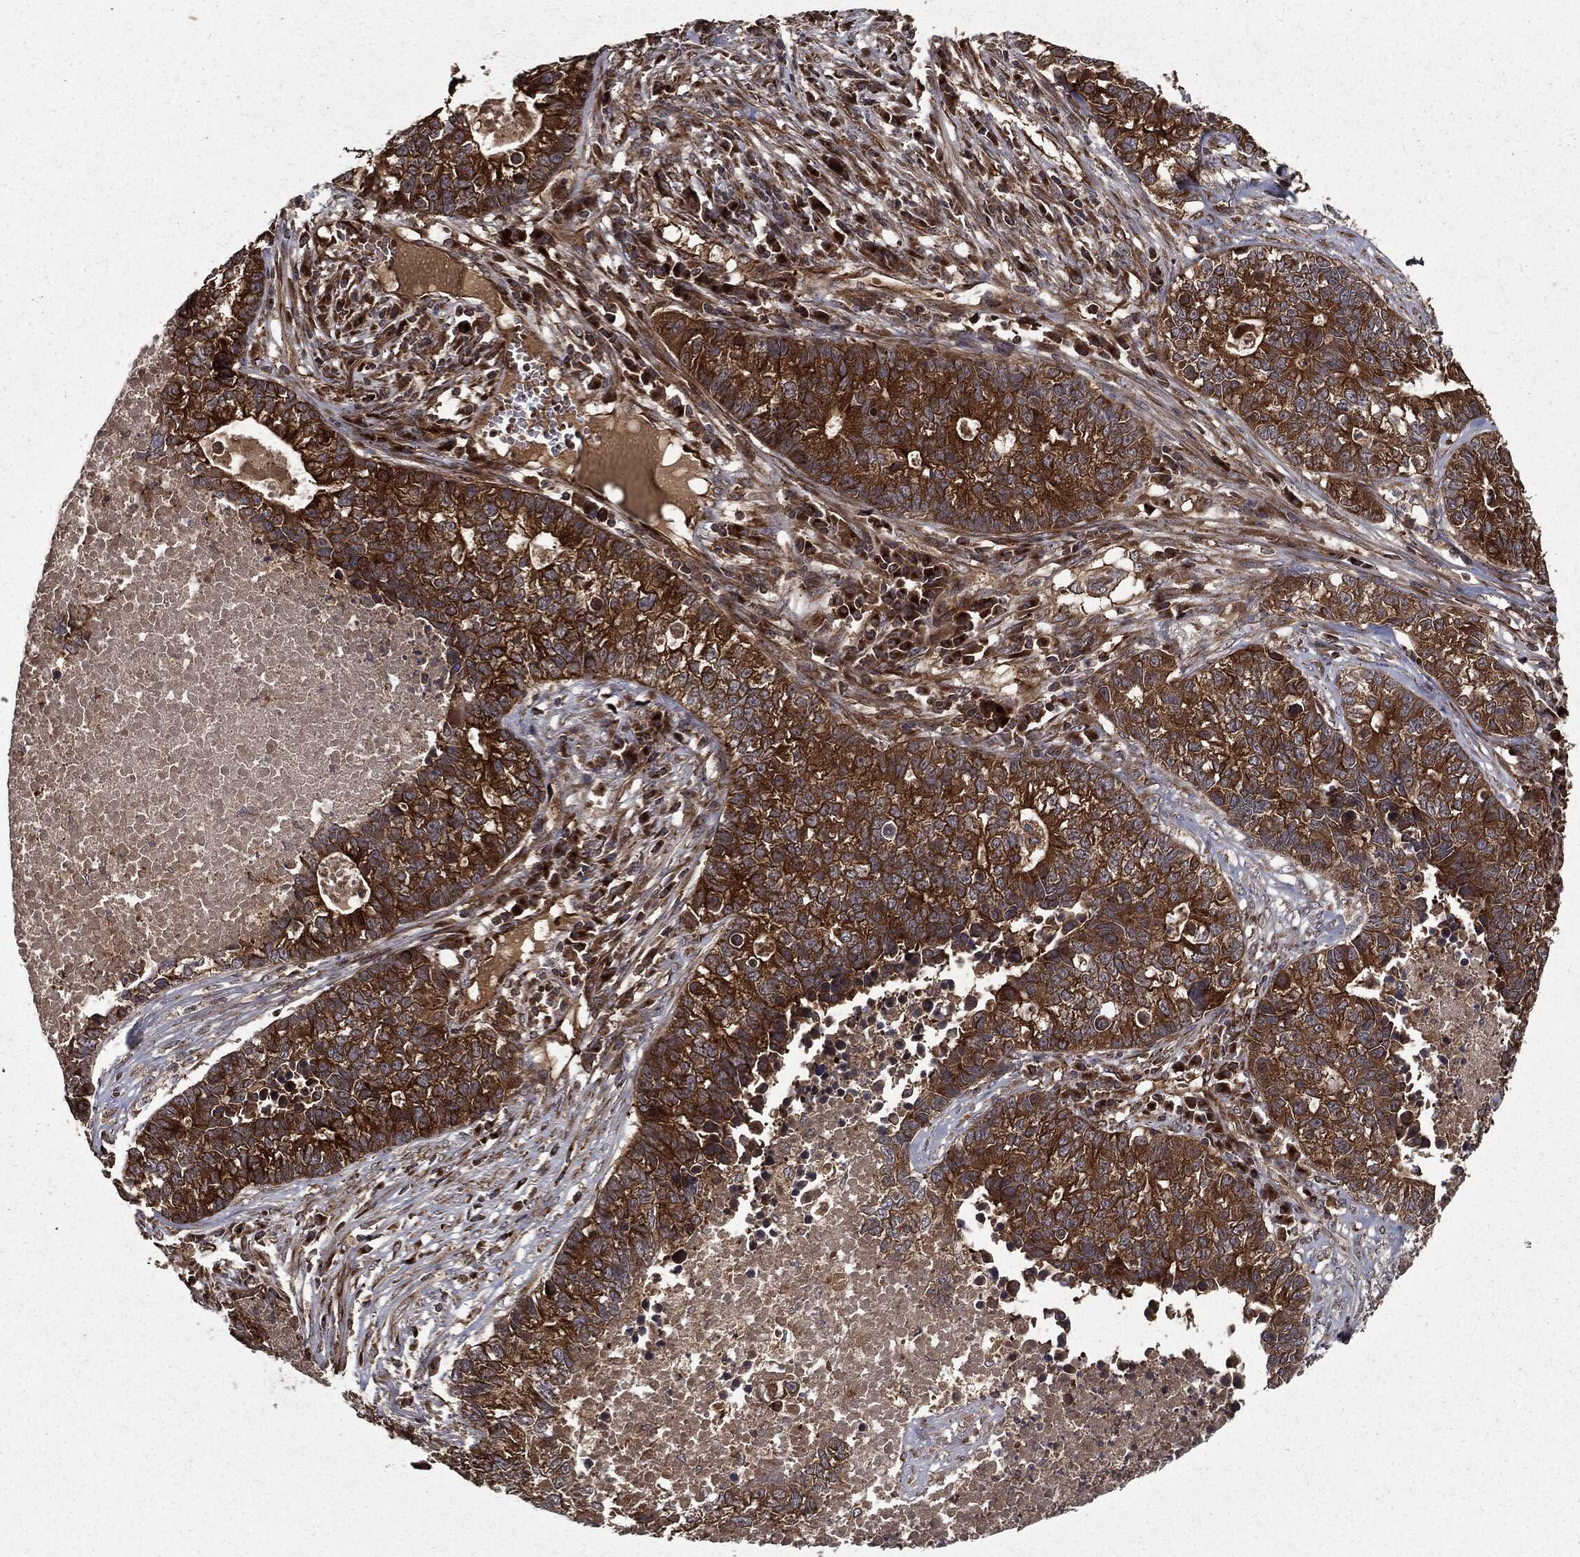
{"staining": {"intensity": "moderate", "quantity": ">75%", "location": "cytoplasmic/membranous"}, "tissue": "lung cancer", "cell_type": "Tumor cells", "image_type": "cancer", "snomed": [{"axis": "morphology", "description": "Adenocarcinoma, NOS"}, {"axis": "topography", "description": "Lung"}], "caption": "DAB immunohistochemical staining of human lung adenocarcinoma displays moderate cytoplasmic/membranous protein staining in about >75% of tumor cells.", "gene": "HTT", "patient": {"sex": "male", "age": 57}}